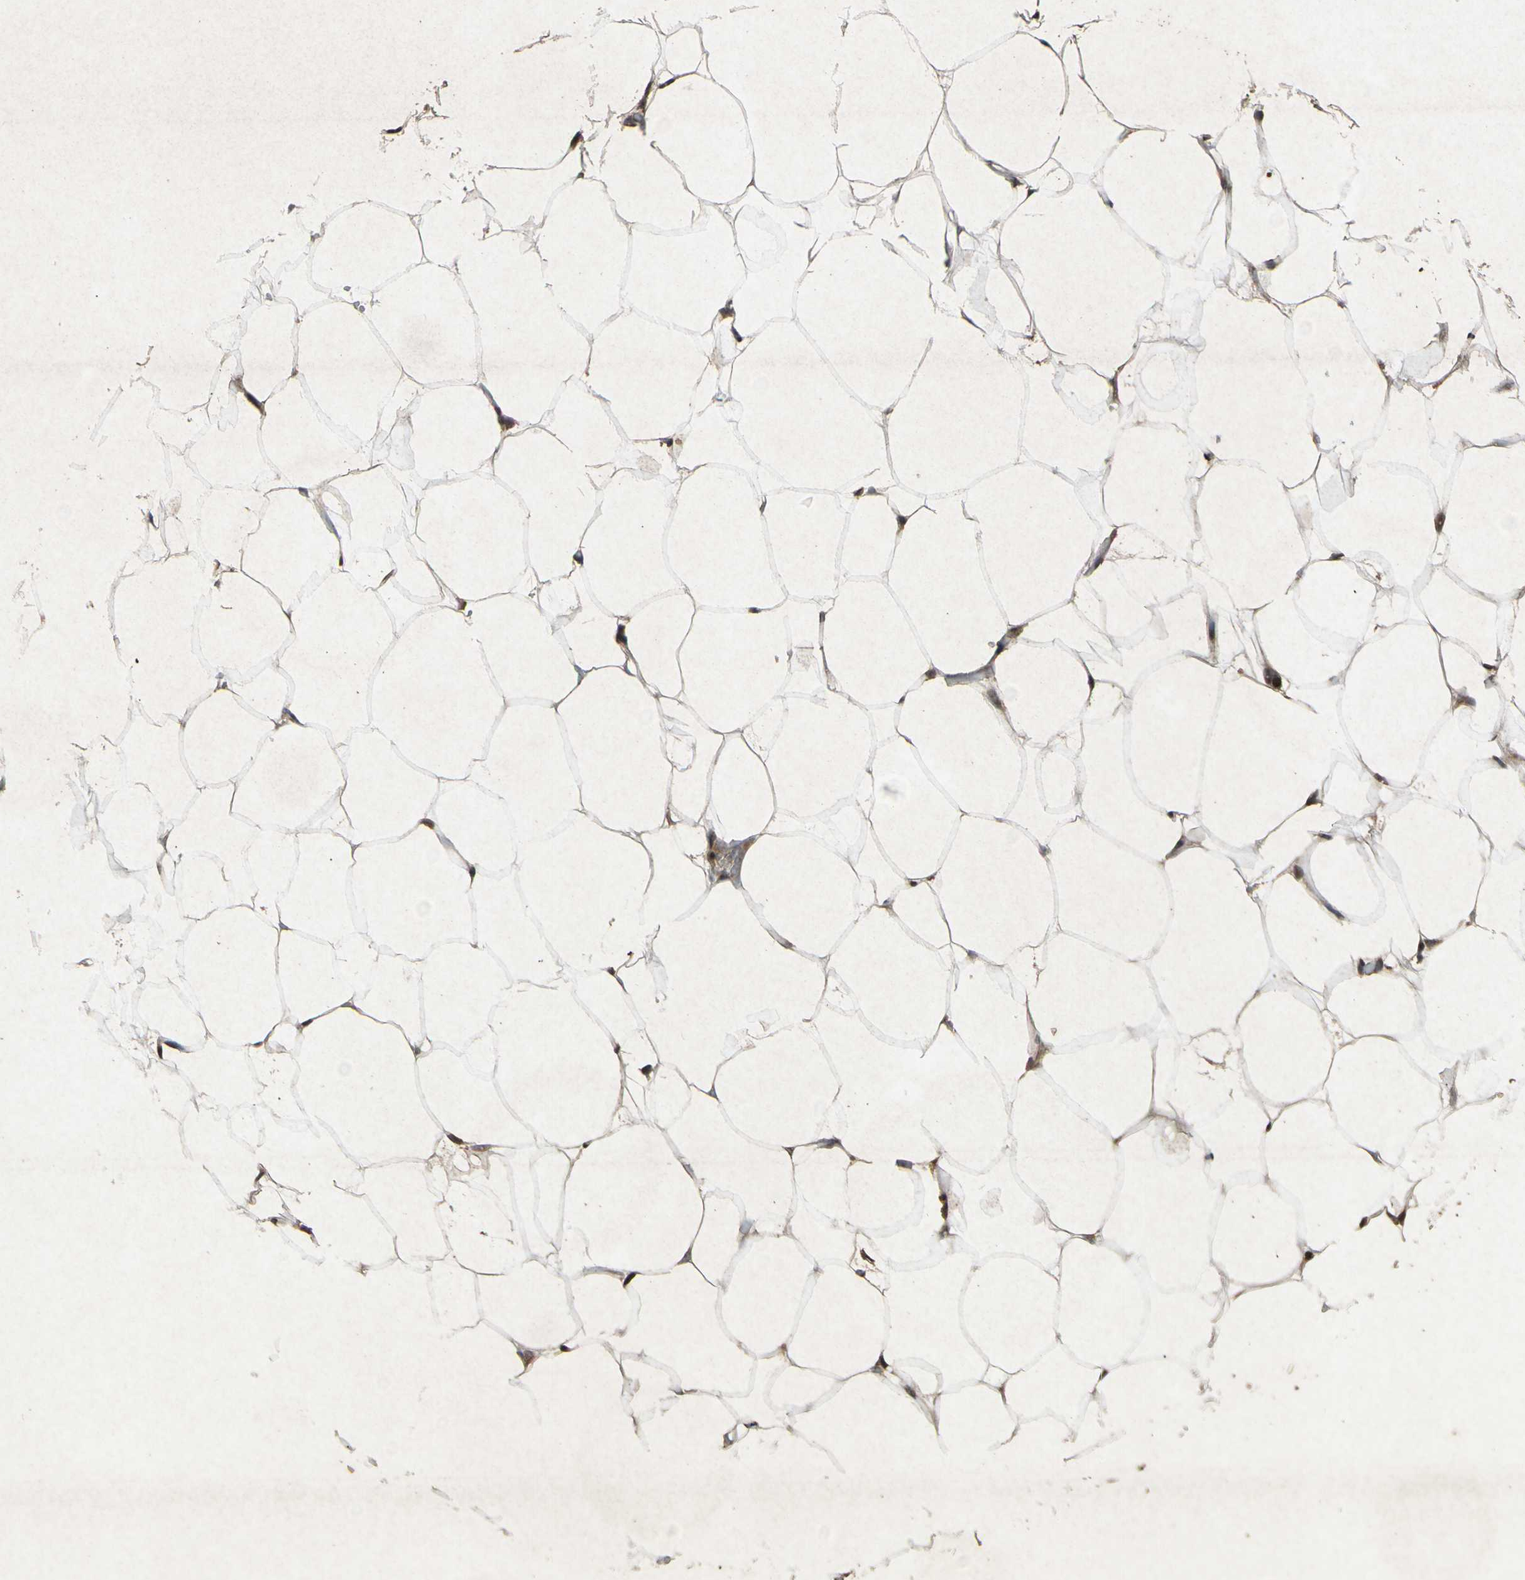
{"staining": {"intensity": "strong", "quantity": ">75%", "location": "cytoplasmic/membranous,nuclear"}, "tissue": "adipose tissue", "cell_type": "Adipocytes", "image_type": "normal", "snomed": [{"axis": "morphology", "description": "Normal tissue, NOS"}, {"axis": "topography", "description": "Breast"}, {"axis": "topography", "description": "Adipose tissue"}], "caption": "An IHC photomicrograph of unremarkable tissue is shown. Protein staining in brown labels strong cytoplasmic/membranous,nuclear positivity in adipose tissue within adipocytes.", "gene": "ATP6V1H", "patient": {"sex": "female", "age": 25}}